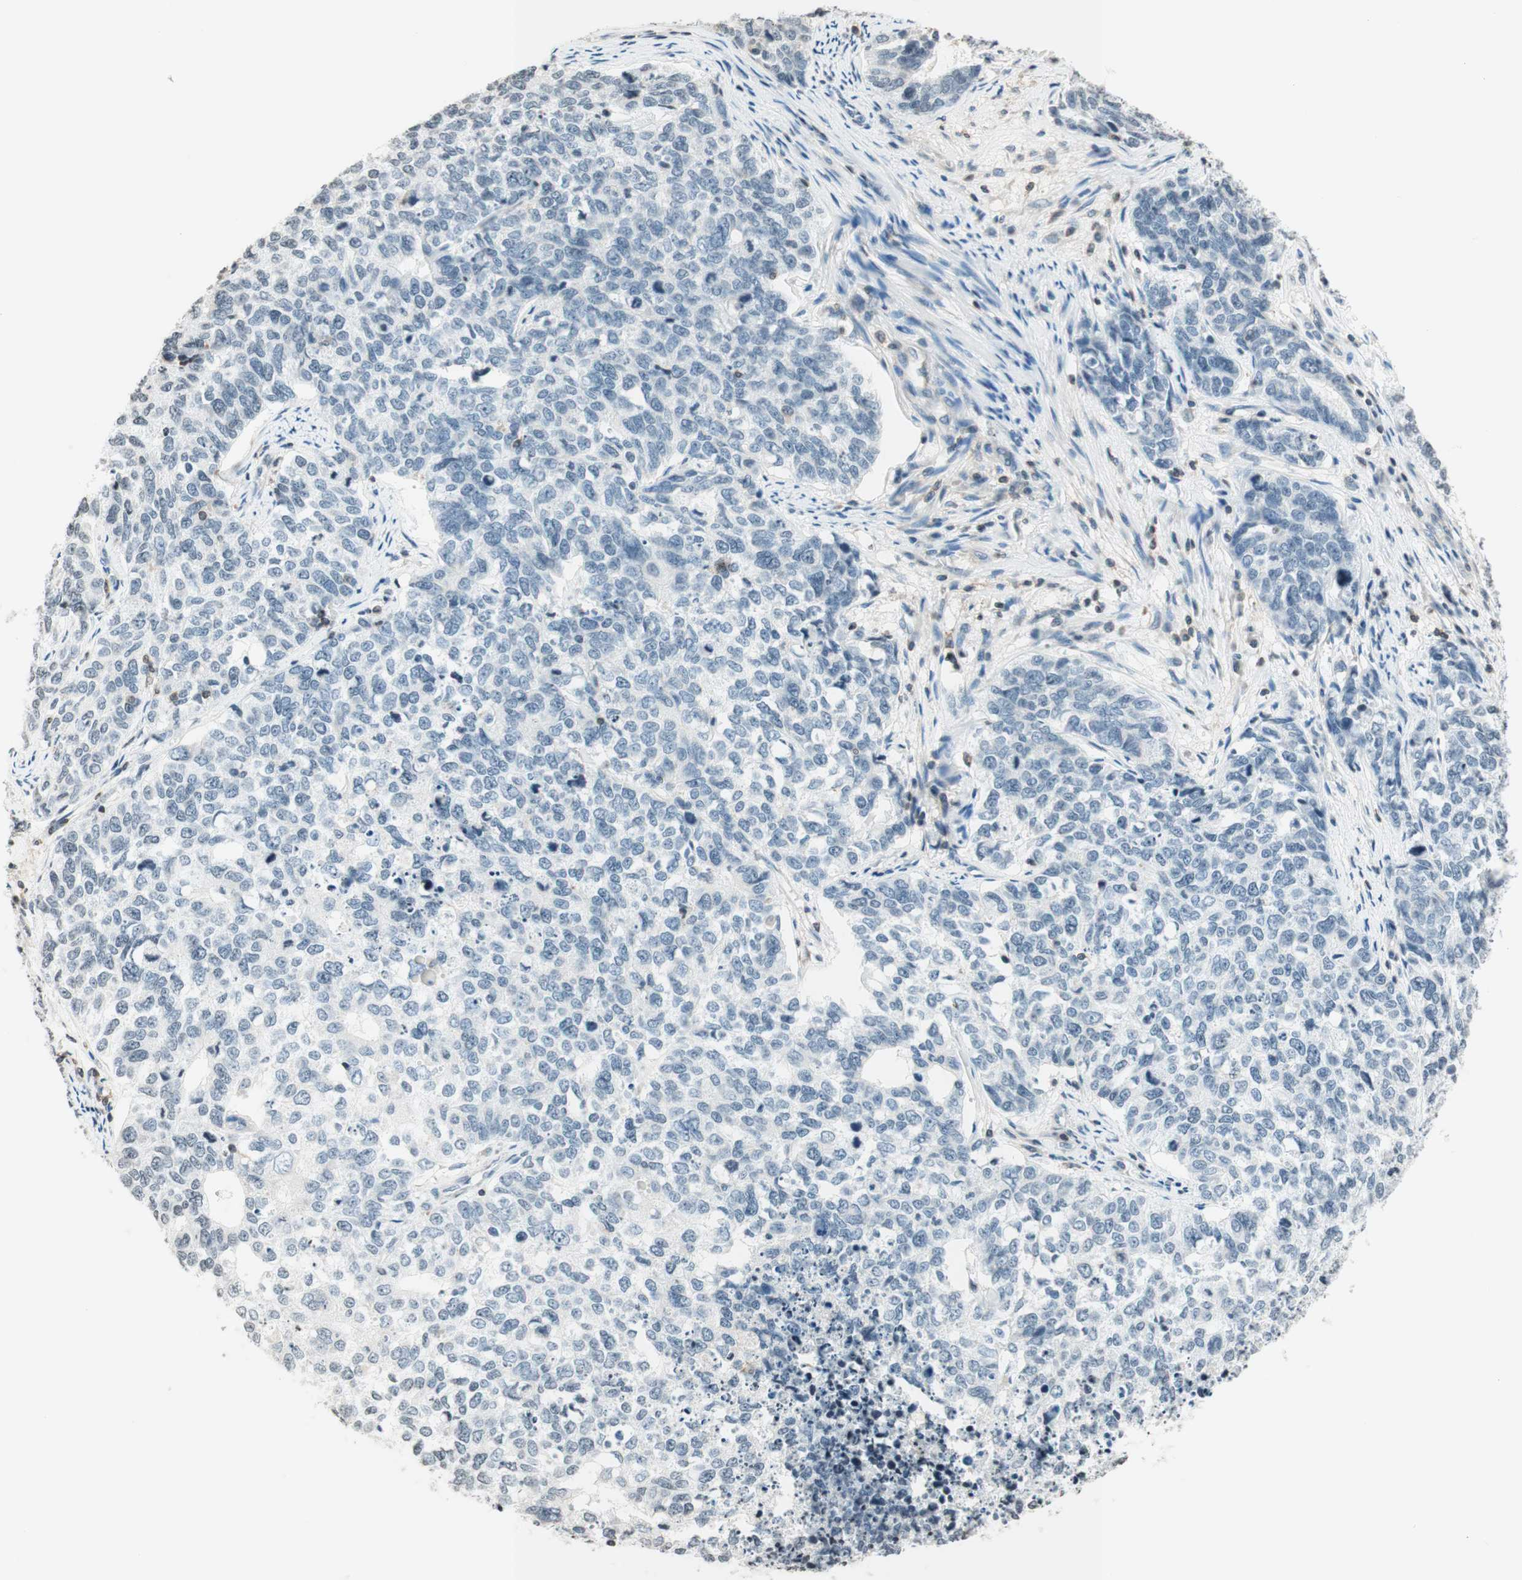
{"staining": {"intensity": "negative", "quantity": "none", "location": "none"}, "tissue": "cervical cancer", "cell_type": "Tumor cells", "image_type": "cancer", "snomed": [{"axis": "morphology", "description": "Squamous cell carcinoma, NOS"}, {"axis": "topography", "description": "Cervix"}], "caption": "Tumor cells are negative for brown protein staining in cervical cancer (squamous cell carcinoma). (DAB (3,3'-diaminobenzidine) immunohistochemistry (IHC) with hematoxylin counter stain).", "gene": "WIPF1", "patient": {"sex": "female", "age": 63}}